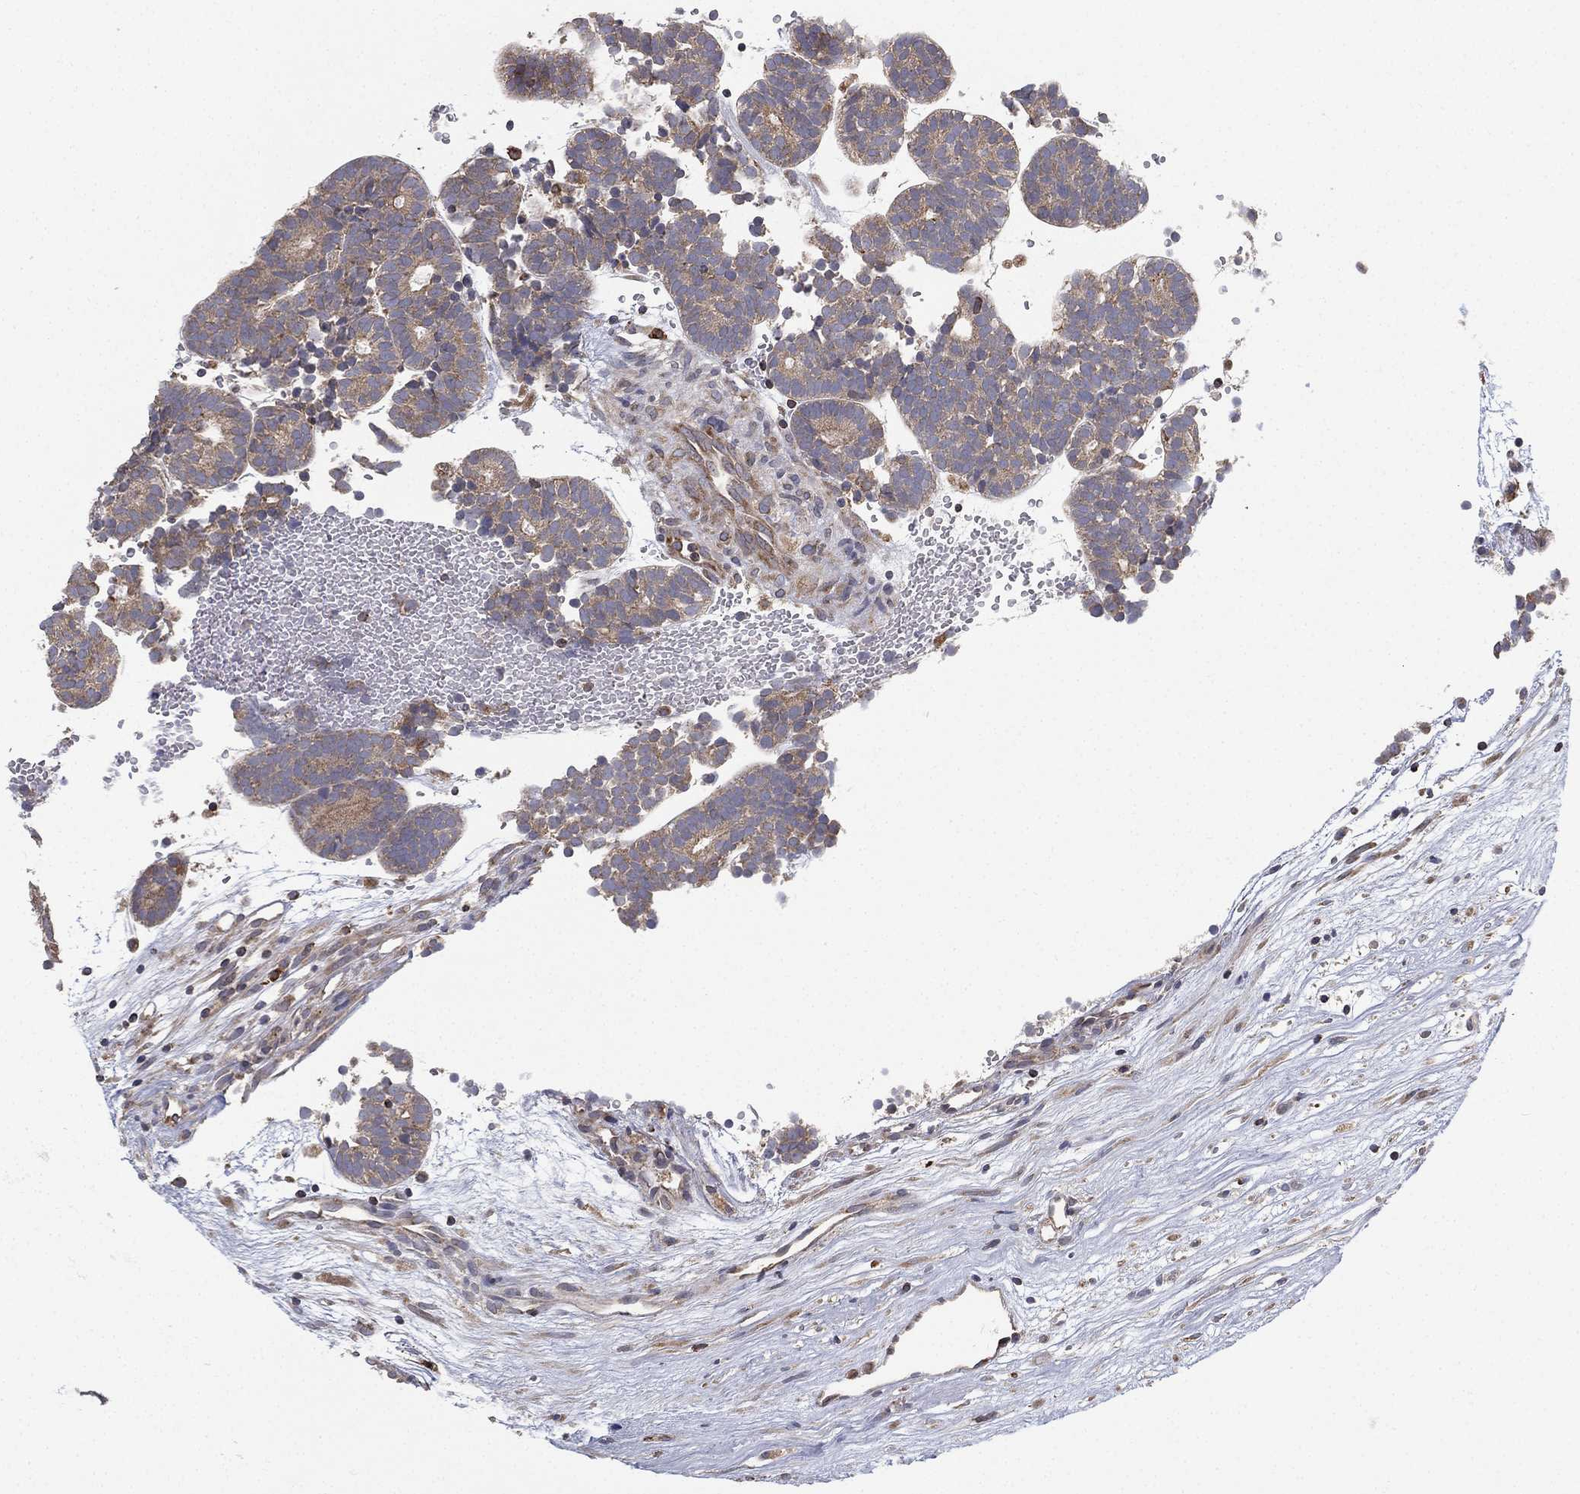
{"staining": {"intensity": "weak", "quantity": "25%-75%", "location": "cytoplasmic/membranous"}, "tissue": "head and neck cancer", "cell_type": "Tumor cells", "image_type": "cancer", "snomed": [{"axis": "morphology", "description": "Adenocarcinoma, NOS"}, {"axis": "topography", "description": "Head-Neck"}], "caption": "Immunohistochemical staining of head and neck cancer reveals low levels of weak cytoplasmic/membranous protein expression in approximately 25%-75% of tumor cells.", "gene": "CYB5B", "patient": {"sex": "female", "age": 81}}